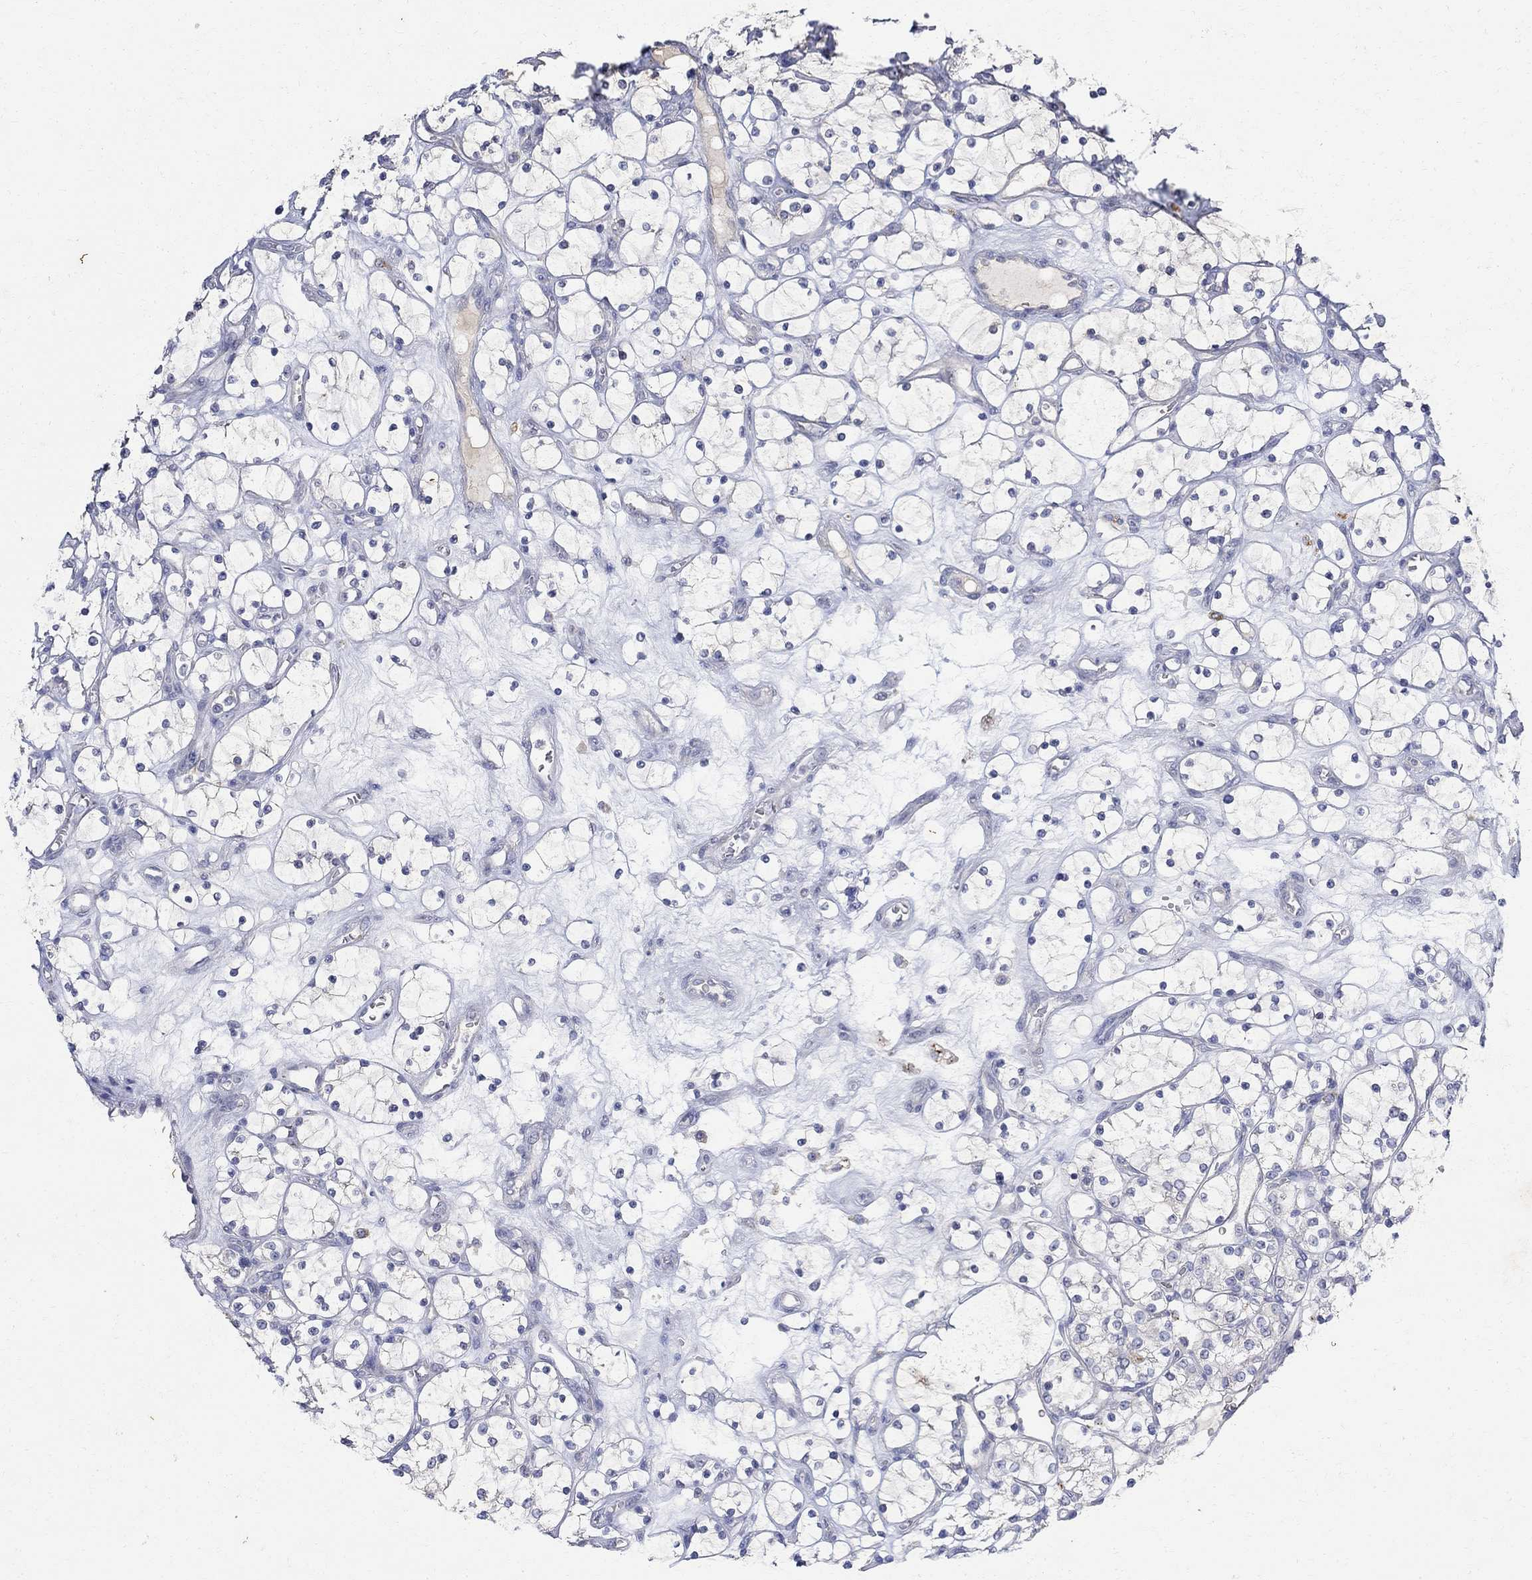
{"staining": {"intensity": "negative", "quantity": "none", "location": "none"}, "tissue": "renal cancer", "cell_type": "Tumor cells", "image_type": "cancer", "snomed": [{"axis": "morphology", "description": "Adenocarcinoma, NOS"}, {"axis": "topography", "description": "Kidney"}], "caption": "Immunohistochemistry (IHC) photomicrograph of neoplastic tissue: renal cancer (adenocarcinoma) stained with DAB demonstrates no significant protein positivity in tumor cells.", "gene": "FNDC5", "patient": {"sex": "female", "age": 69}}